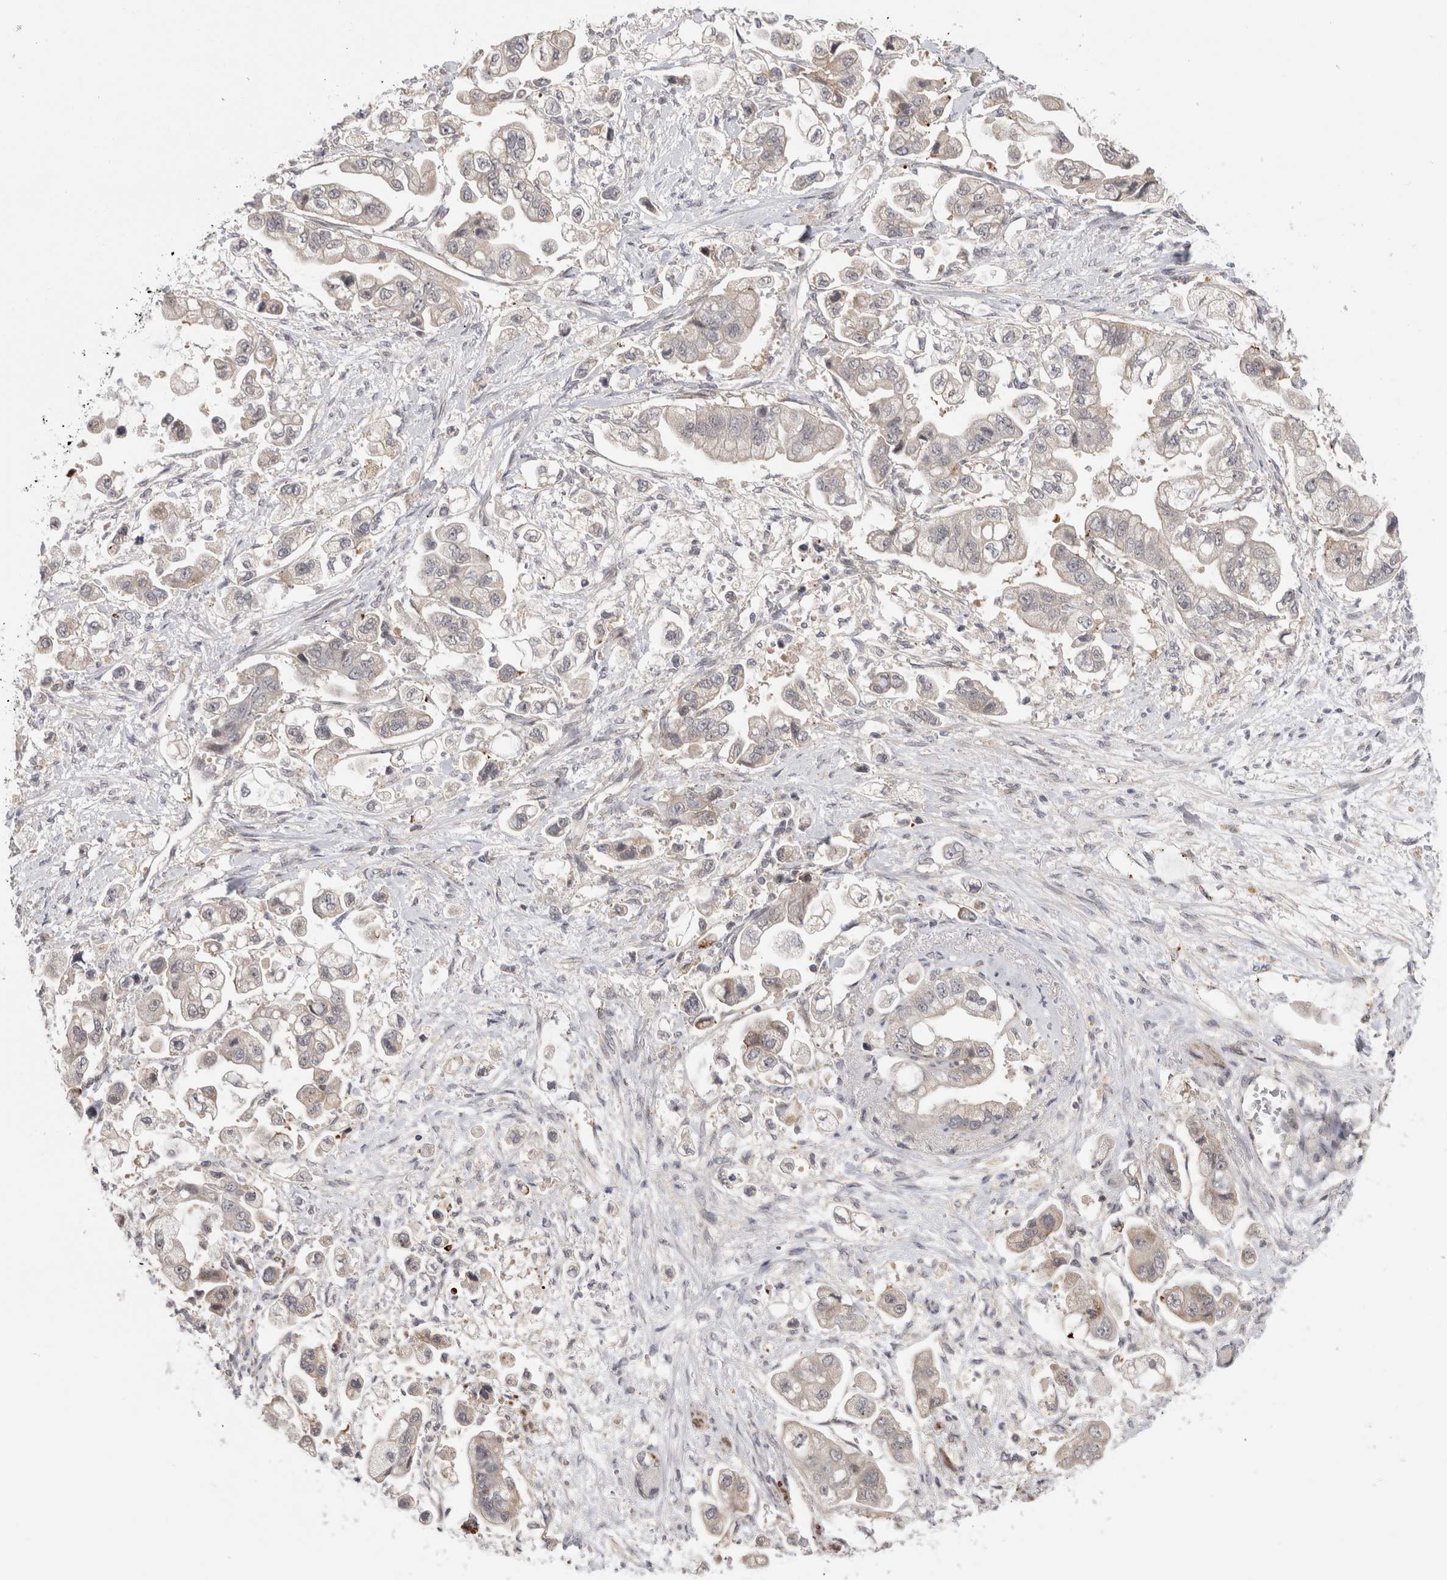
{"staining": {"intensity": "weak", "quantity": "<25%", "location": "cytoplasmic/membranous"}, "tissue": "stomach cancer", "cell_type": "Tumor cells", "image_type": "cancer", "snomed": [{"axis": "morphology", "description": "Adenocarcinoma, NOS"}, {"axis": "topography", "description": "Stomach"}], "caption": "A high-resolution photomicrograph shows IHC staining of stomach cancer, which reveals no significant positivity in tumor cells. (Stains: DAB immunohistochemistry with hematoxylin counter stain, Microscopy: brightfield microscopy at high magnification).", "gene": "ZNF318", "patient": {"sex": "male", "age": 62}}